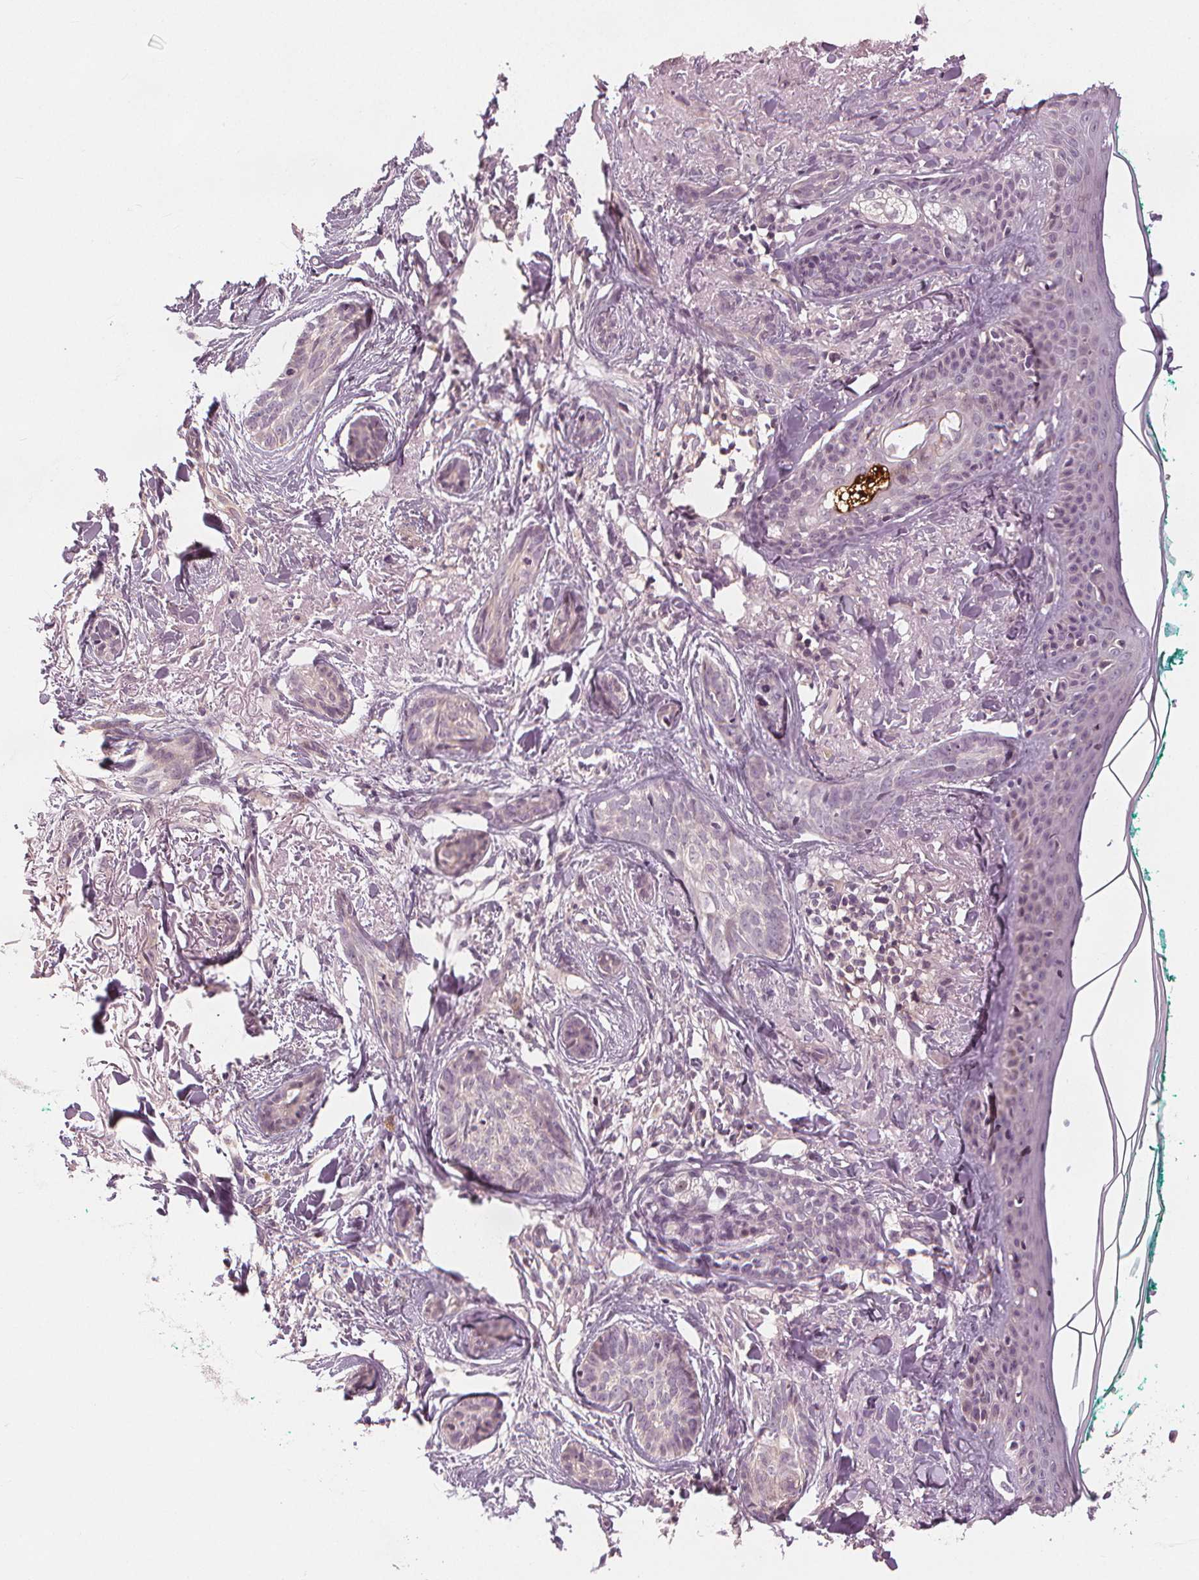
{"staining": {"intensity": "negative", "quantity": "none", "location": "none"}, "tissue": "skin cancer", "cell_type": "Tumor cells", "image_type": "cancer", "snomed": [{"axis": "morphology", "description": "Basal cell carcinoma"}, {"axis": "topography", "description": "Skin"}], "caption": "Tumor cells are negative for protein expression in human skin basal cell carcinoma.", "gene": "SLC34A1", "patient": {"sex": "female", "age": 78}}